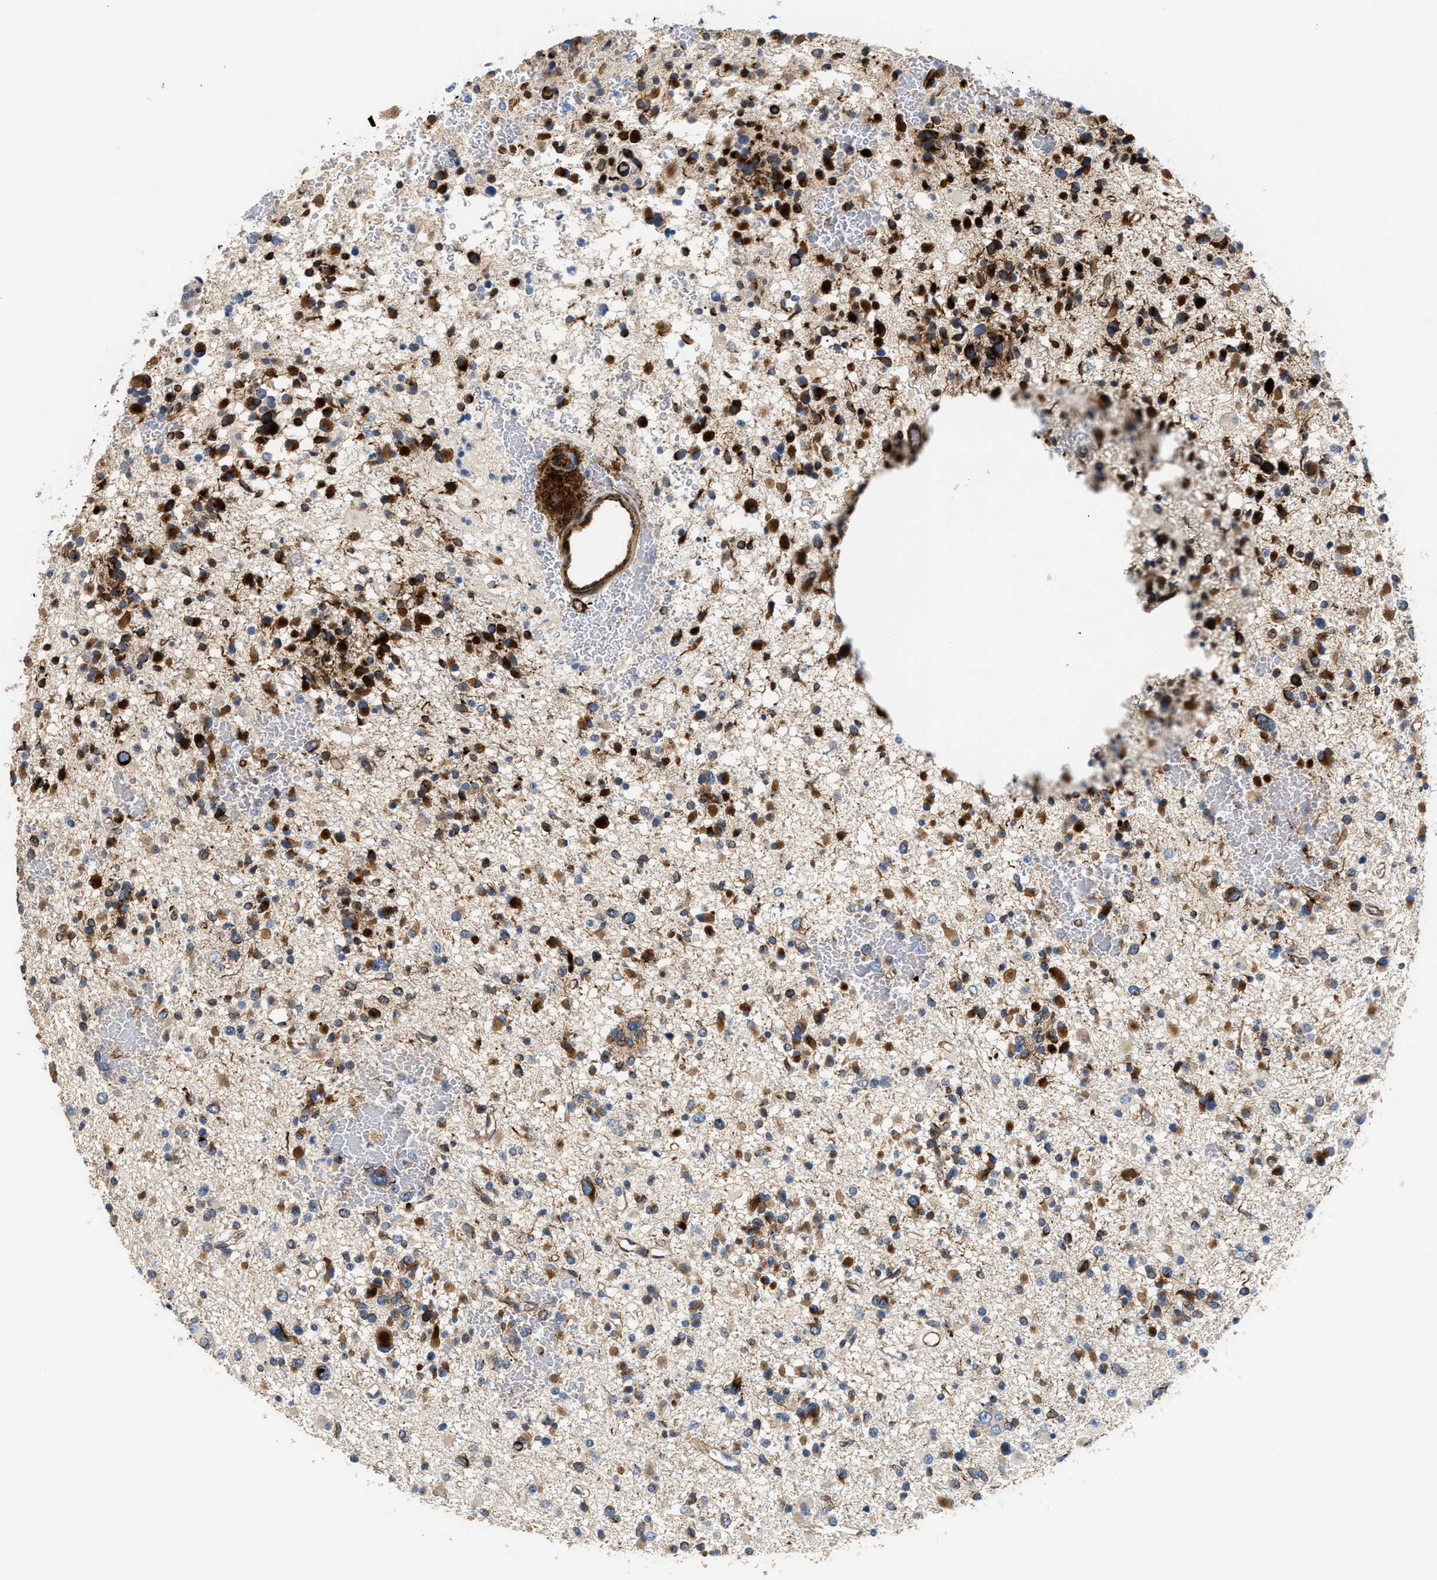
{"staining": {"intensity": "strong", "quantity": ">75%", "location": "cytoplasmic/membranous"}, "tissue": "glioma", "cell_type": "Tumor cells", "image_type": "cancer", "snomed": [{"axis": "morphology", "description": "Glioma, malignant, Low grade"}, {"axis": "topography", "description": "Brain"}], "caption": "Glioma stained for a protein (brown) demonstrates strong cytoplasmic/membranous positive positivity in about >75% of tumor cells.", "gene": "IL17RC", "patient": {"sex": "female", "age": 22}}